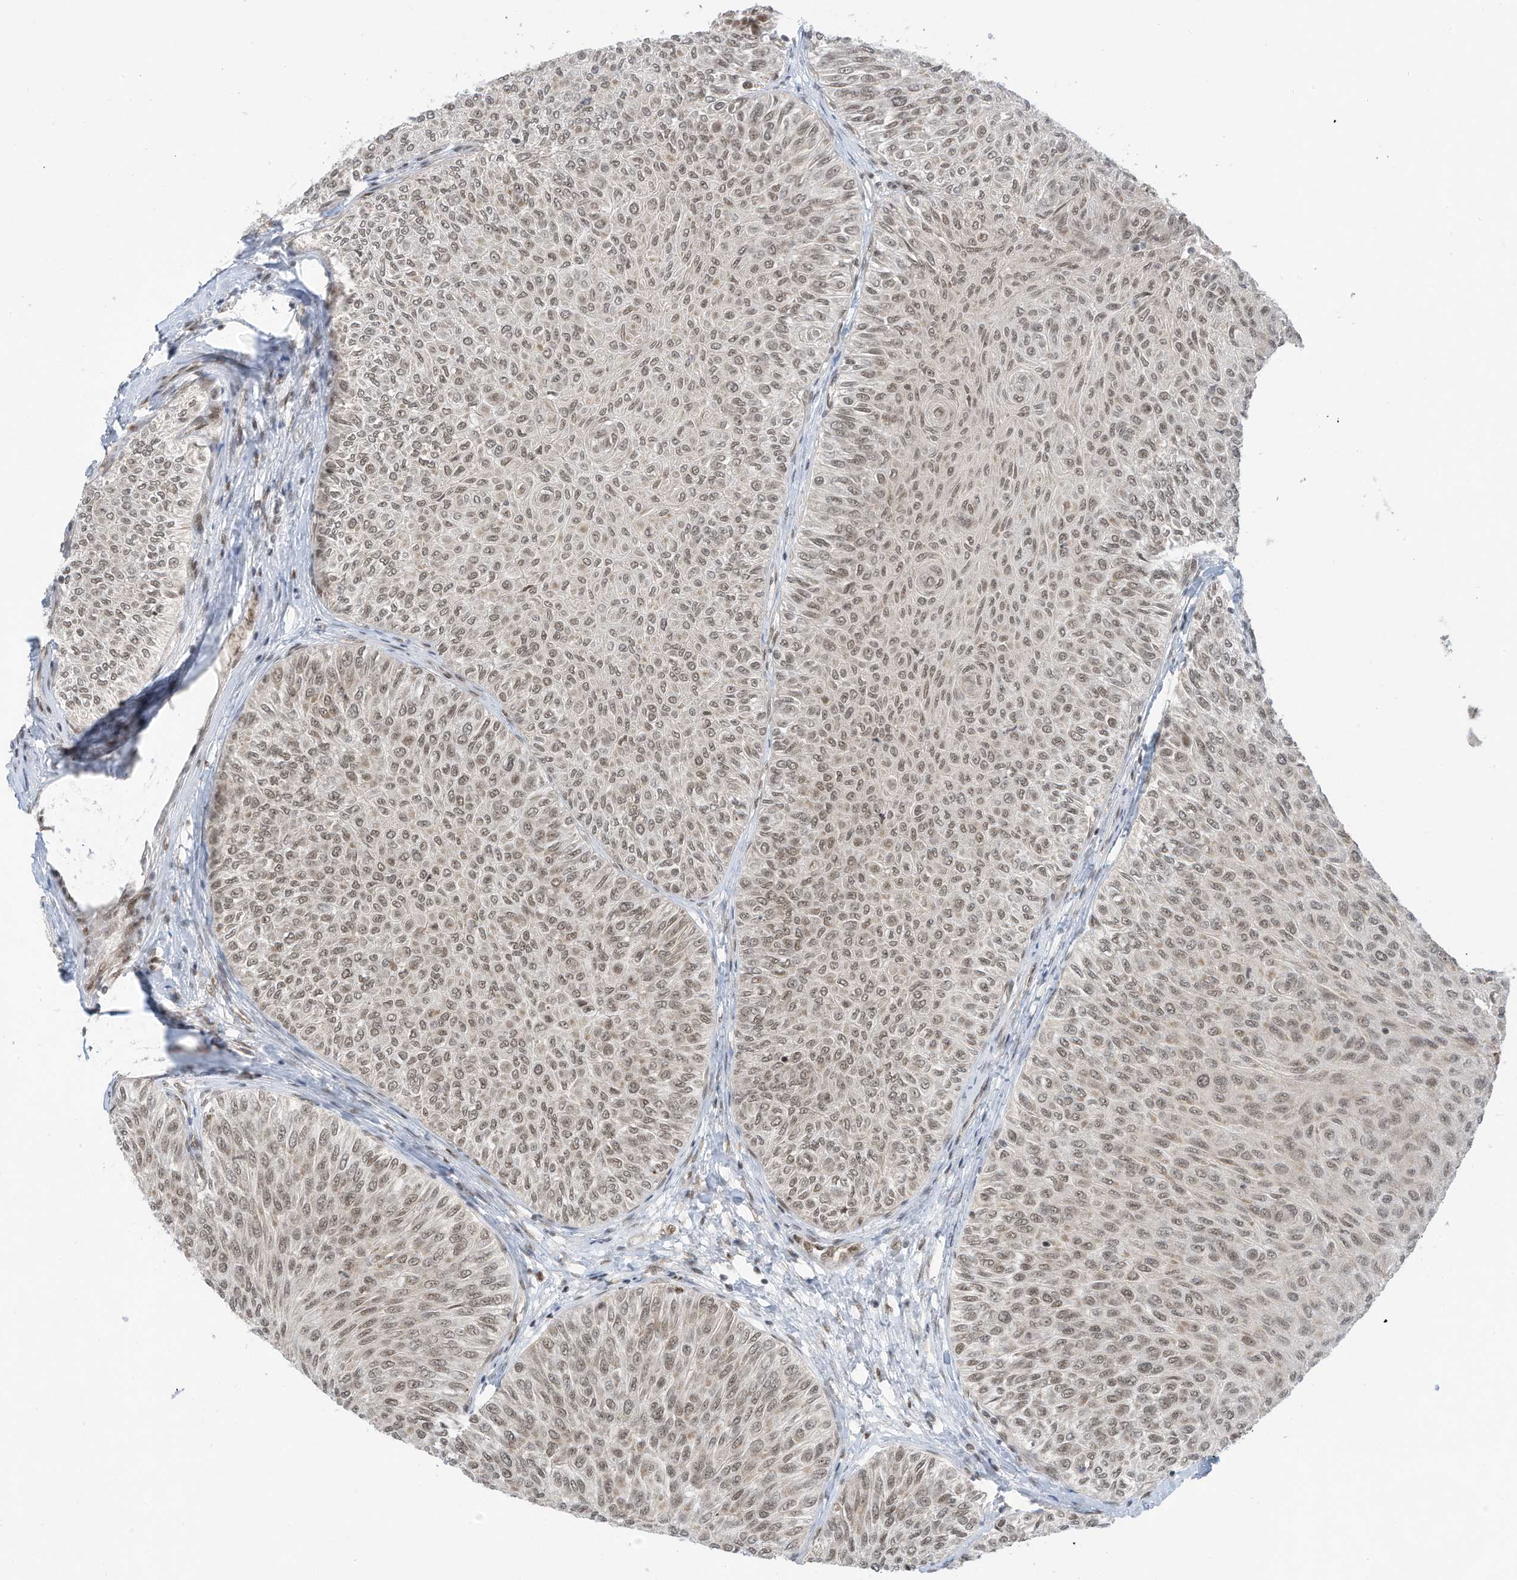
{"staining": {"intensity": "moderate", "quantity": "25%-75%", "location": "nuclear"}, "tissue": "urothelial cancer", "cell_type": "Tumor cells", "image_type": "cancer", "snomed": [{"axis": "morphology", "description": "Urothelial carcinoma, Low grade"}, {"axis": "topography", "description": "Urinary bladder"}], "caption": "A micrograph of low-grade urothelial carcinoma stained for a protein demonstrates moderate nuclear brown staining in tumor cells.", "gene": "AURKAIP1", "patient": {"sex": "male", "age": 78}}